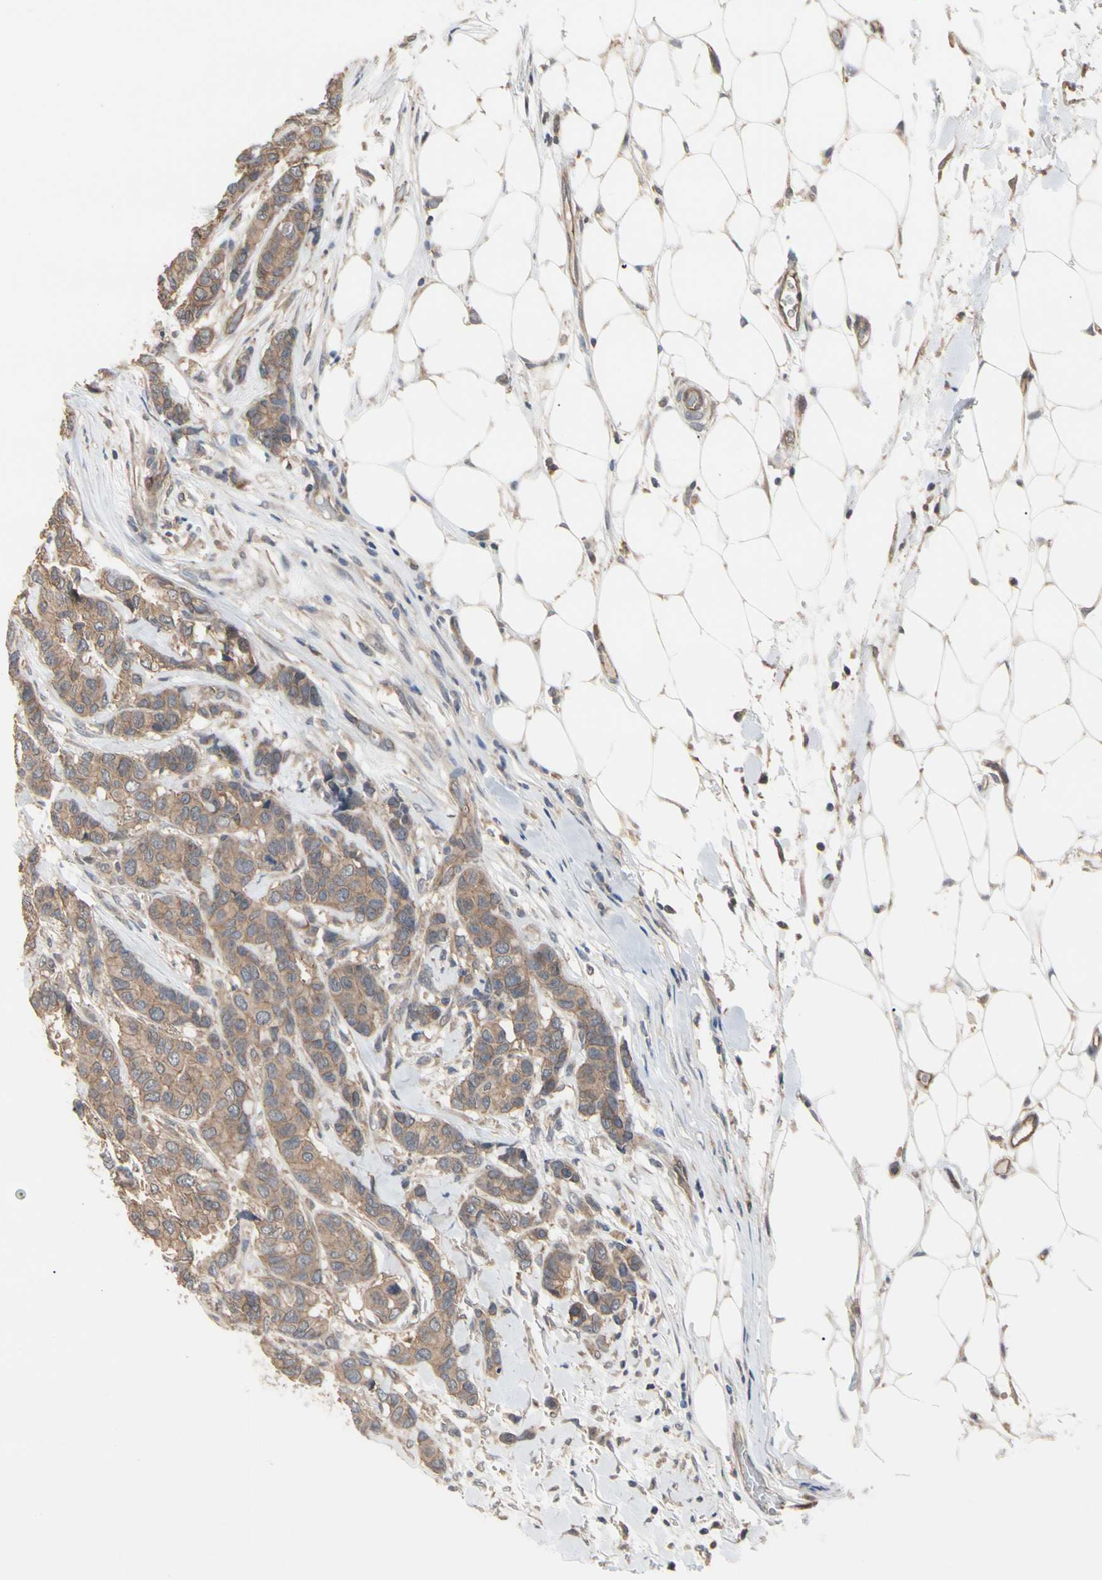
{"staining": {"intensity": "moderate", "quantity": ">75%", "location": "cytoplasmic/membranous"}, "tissue": "breast cancer", "cell_type": "Tumor cells", "image_type": "cancer", "snomed": [{"axis": "morphology", "description": "Duct carcinoma"}, {"axis": "topography", "description": "Breast"}], "caption": "Brown immunohistochemical staining in breast cancer shows moderate cytoplasmic/membranous expression in about >75% of tumor cells.", "gene": "DPP8", "patient": {"sex": "female", "age": 87}}